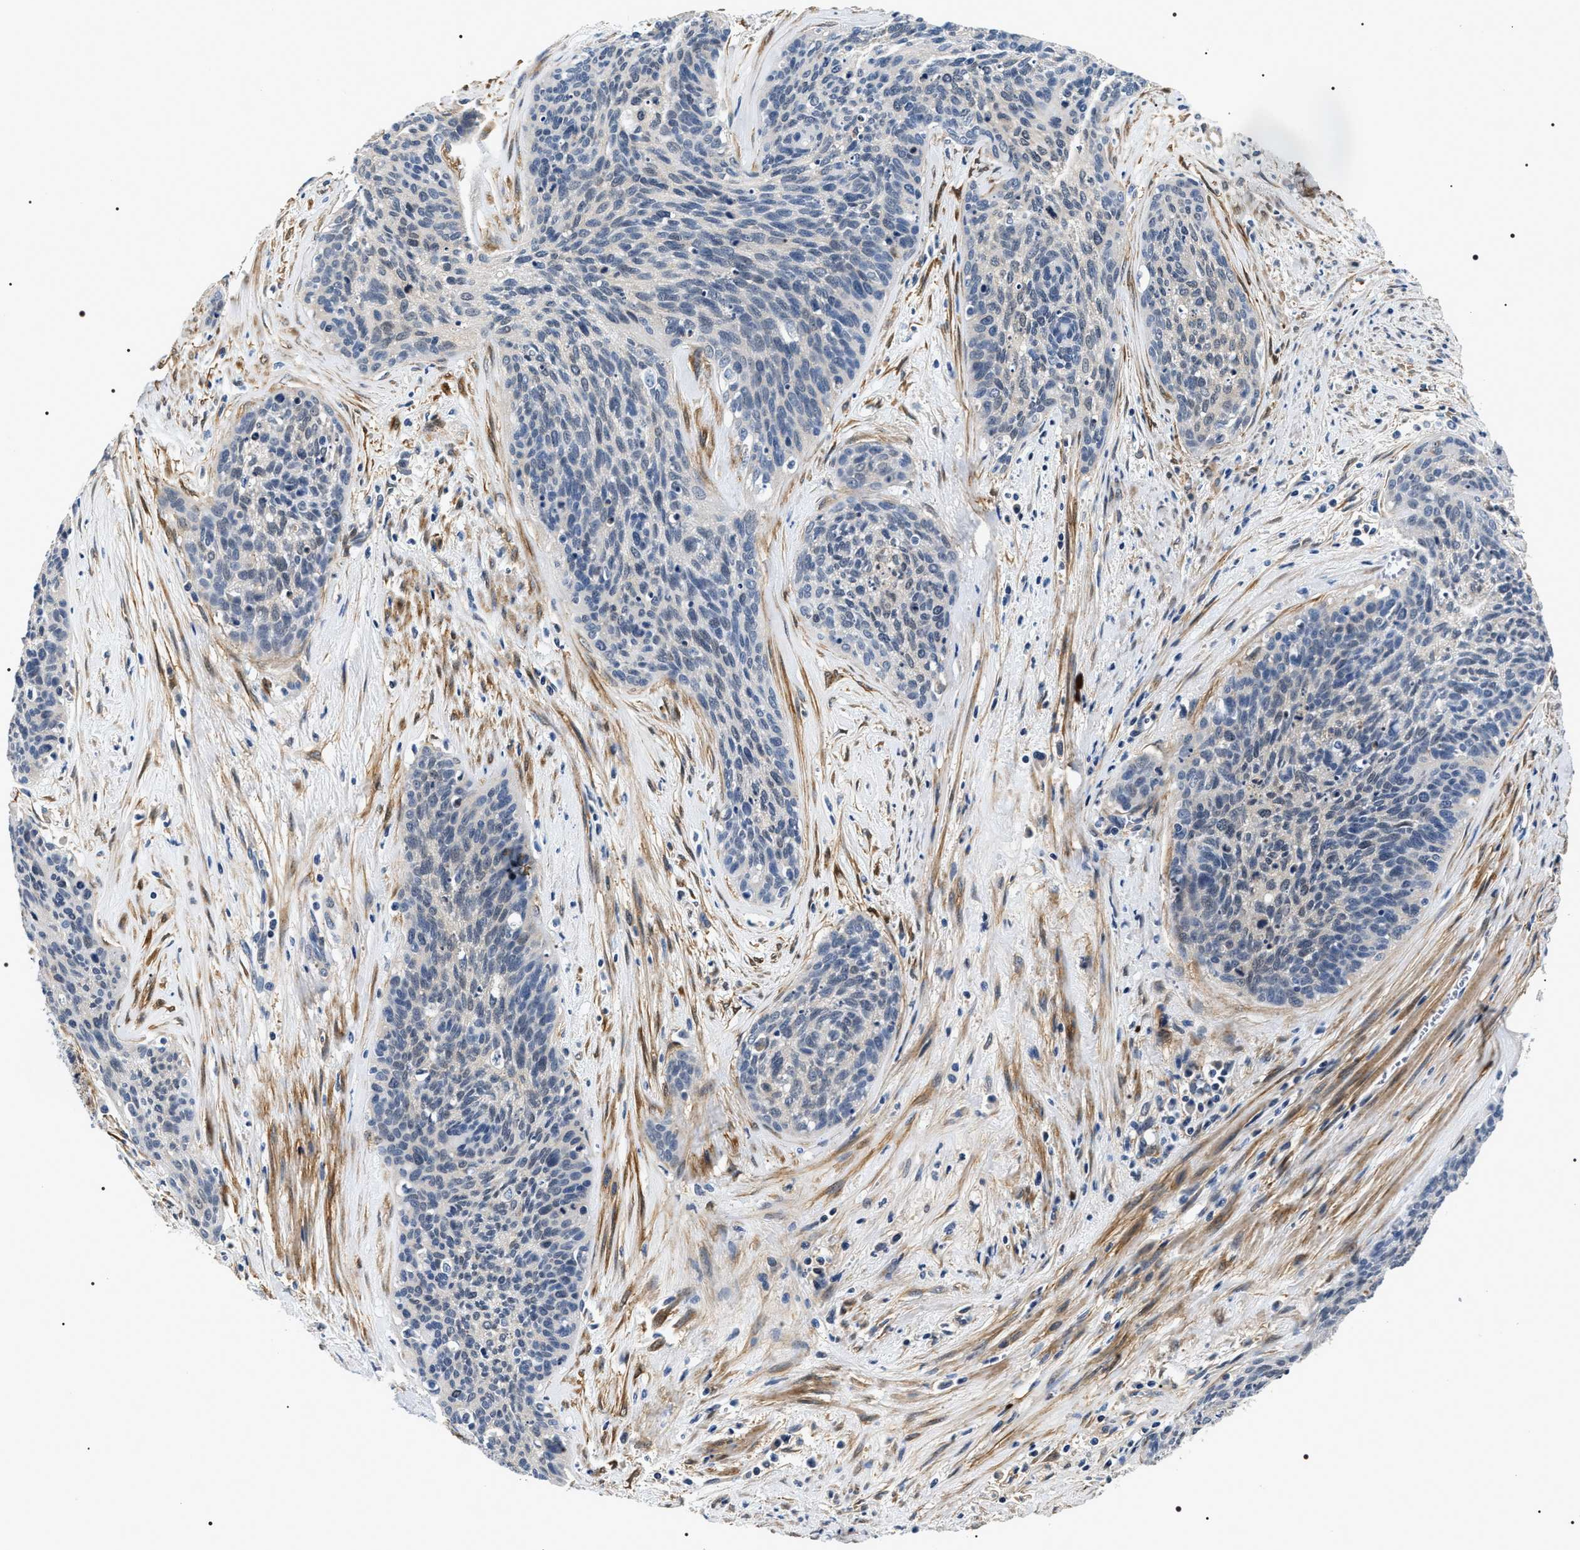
{"staining": {"intensity": "negative", "quantity": "none", "location": "none"}, "tissue": "cervical cancer", "cell_type": "Tumor cells", "image_type": "cancer", "snomed": [{"axis": "morphology", "description": "Squamous cell carcinoma, NOS"}, {"axis": "topography", "description": "Cervix"}], "caption": "The immunohistochemistry micrograph has no significant positivity in tumor cells of cervical cancer (squamous cell carcinoma) tissue.", "gene": "BAG2", "patient": {"sex": "female", "age": 55}}